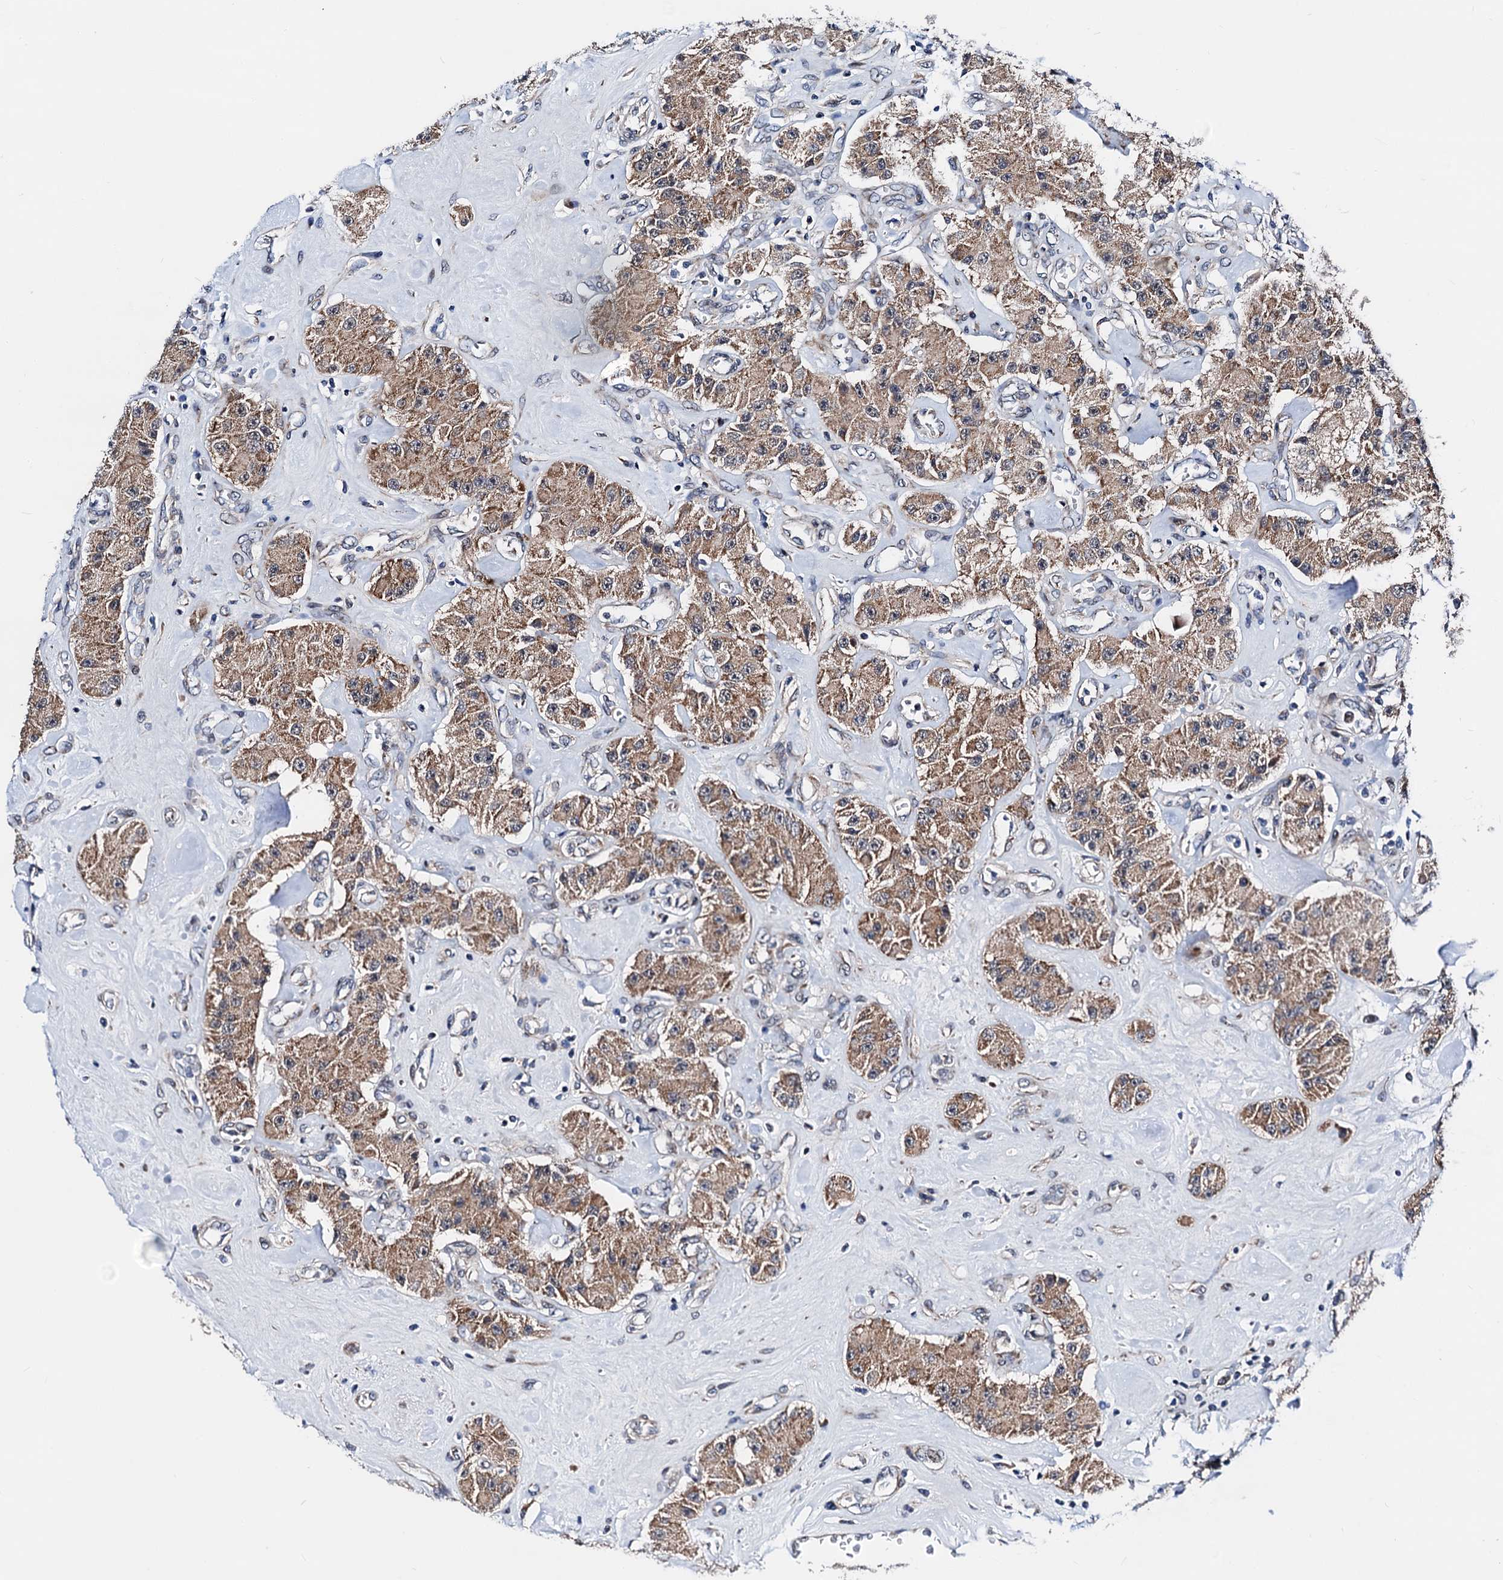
{"staining": {"intensity": "moderate", "quantity": ">75%", "location": "cytoplasmic/membranous"}, "tissue": "carcinoid", "cell_type": "Tumor cells", "image_type": "cancer", "snomed": [{"axis": "morphology", "description": "Carcinoid, malignant, NOS"}, {"axis": "topography", "description": "Pancreas"}], "caption": "DAB immunohistochemical staining of carcinoid reveals moderate cytoplasmic/membranous protein staining in about >75% of tumor cells. Using DAB (3,3'-diaminobenzidine) (brown) and hematoxylin (blue) stains, captured at high magnification using brightfield microscopy.", "gene": "COA4", "patient": {"sex": "male", "age": 41}}